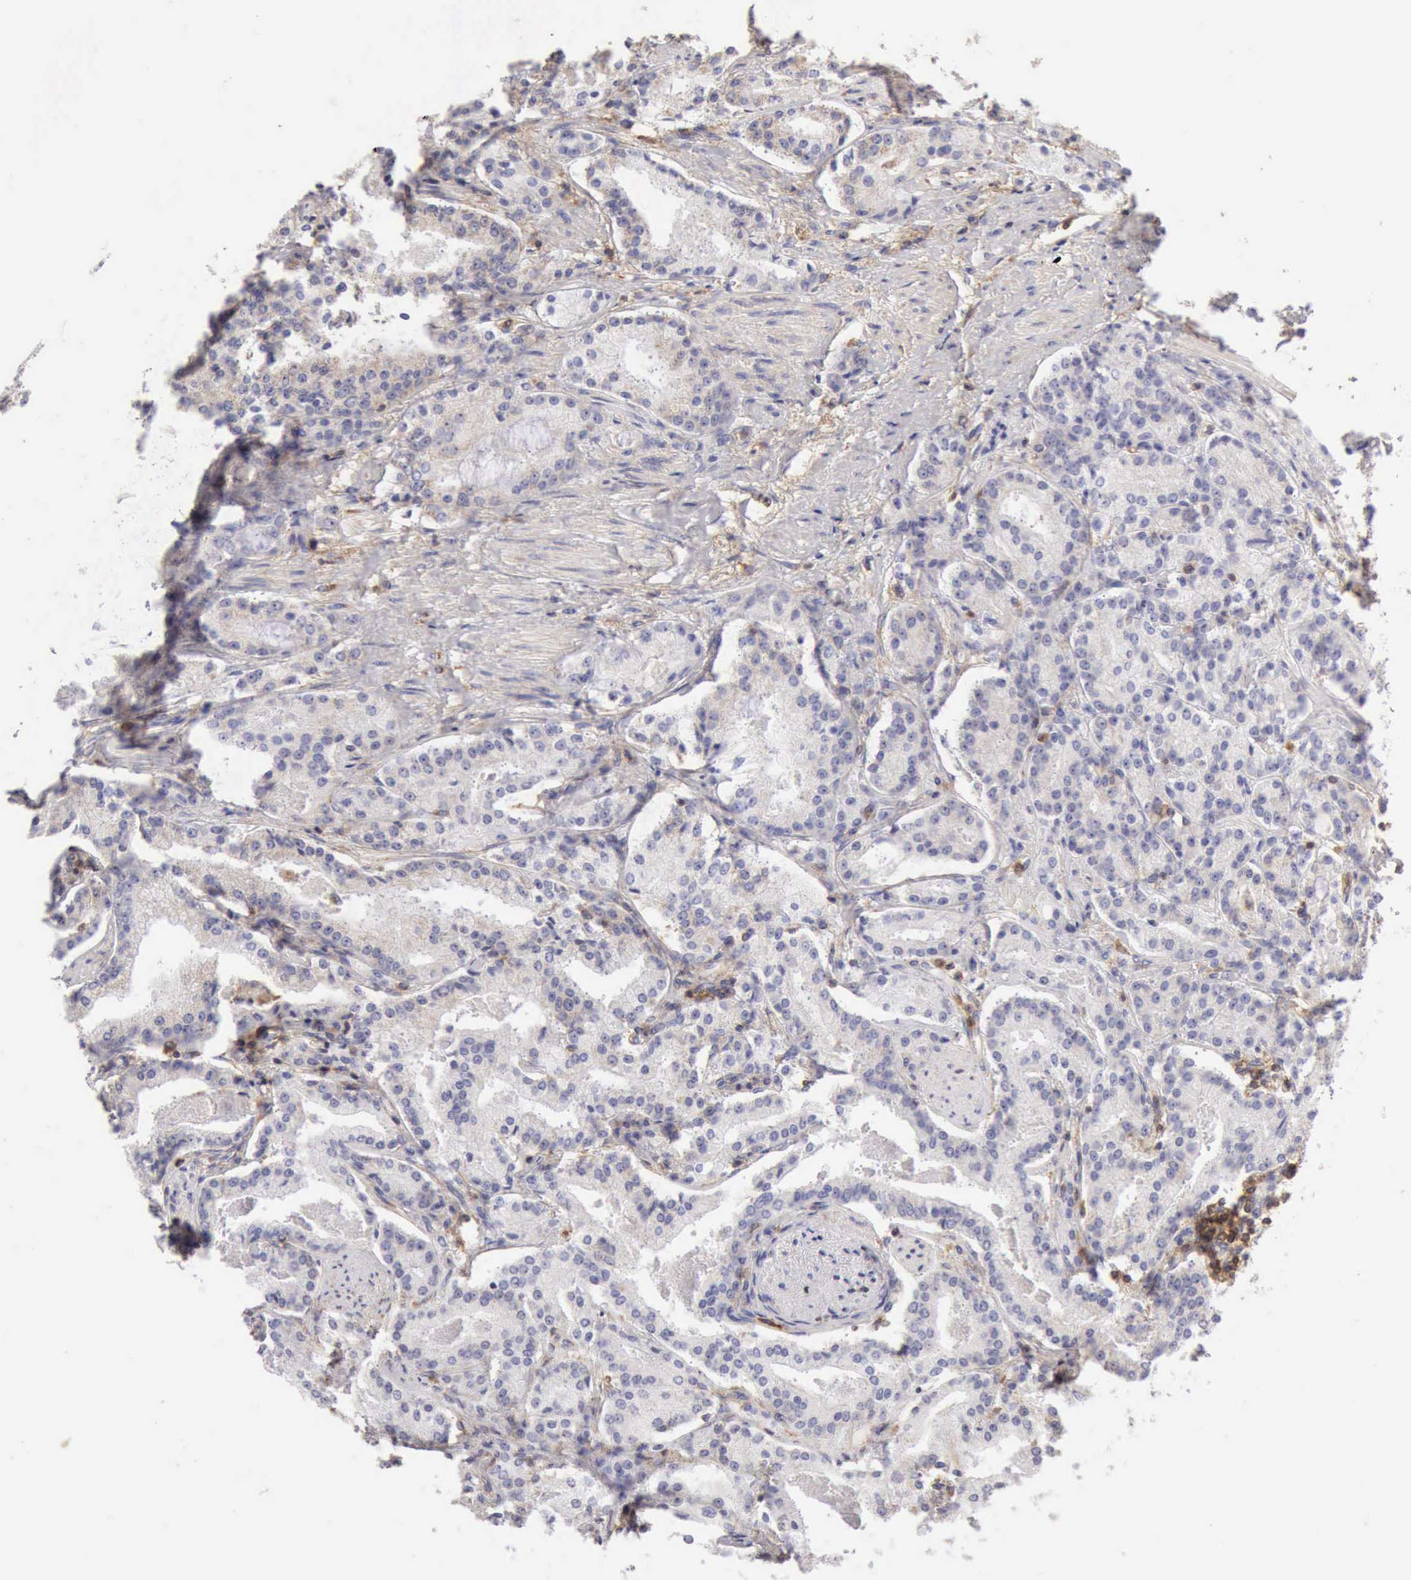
{"staining": {"intensity": "weak", "quantity": "25%-75%", "location": "cytoplasmic/membranous"}, "tissue": "prostate cancer", "cell_type": "Tumor cells", "image_type": "cancer", "snomed": [{"axis": "morphology", "description": "Adenocarcinoma, Medium grade"}, {"axis": "topography", "description": "Prostate"}], "caption": "Brown immunohistochemical staining in human prostate cancer exhibits weak cytoplasmic/membranous positivity in approximately 25%-75% of tumor cells. (IHC, brightfield microscopy, high magnification).", "gene": "ARHGAP4", "patient": {"sex": "male", "age": 72}}